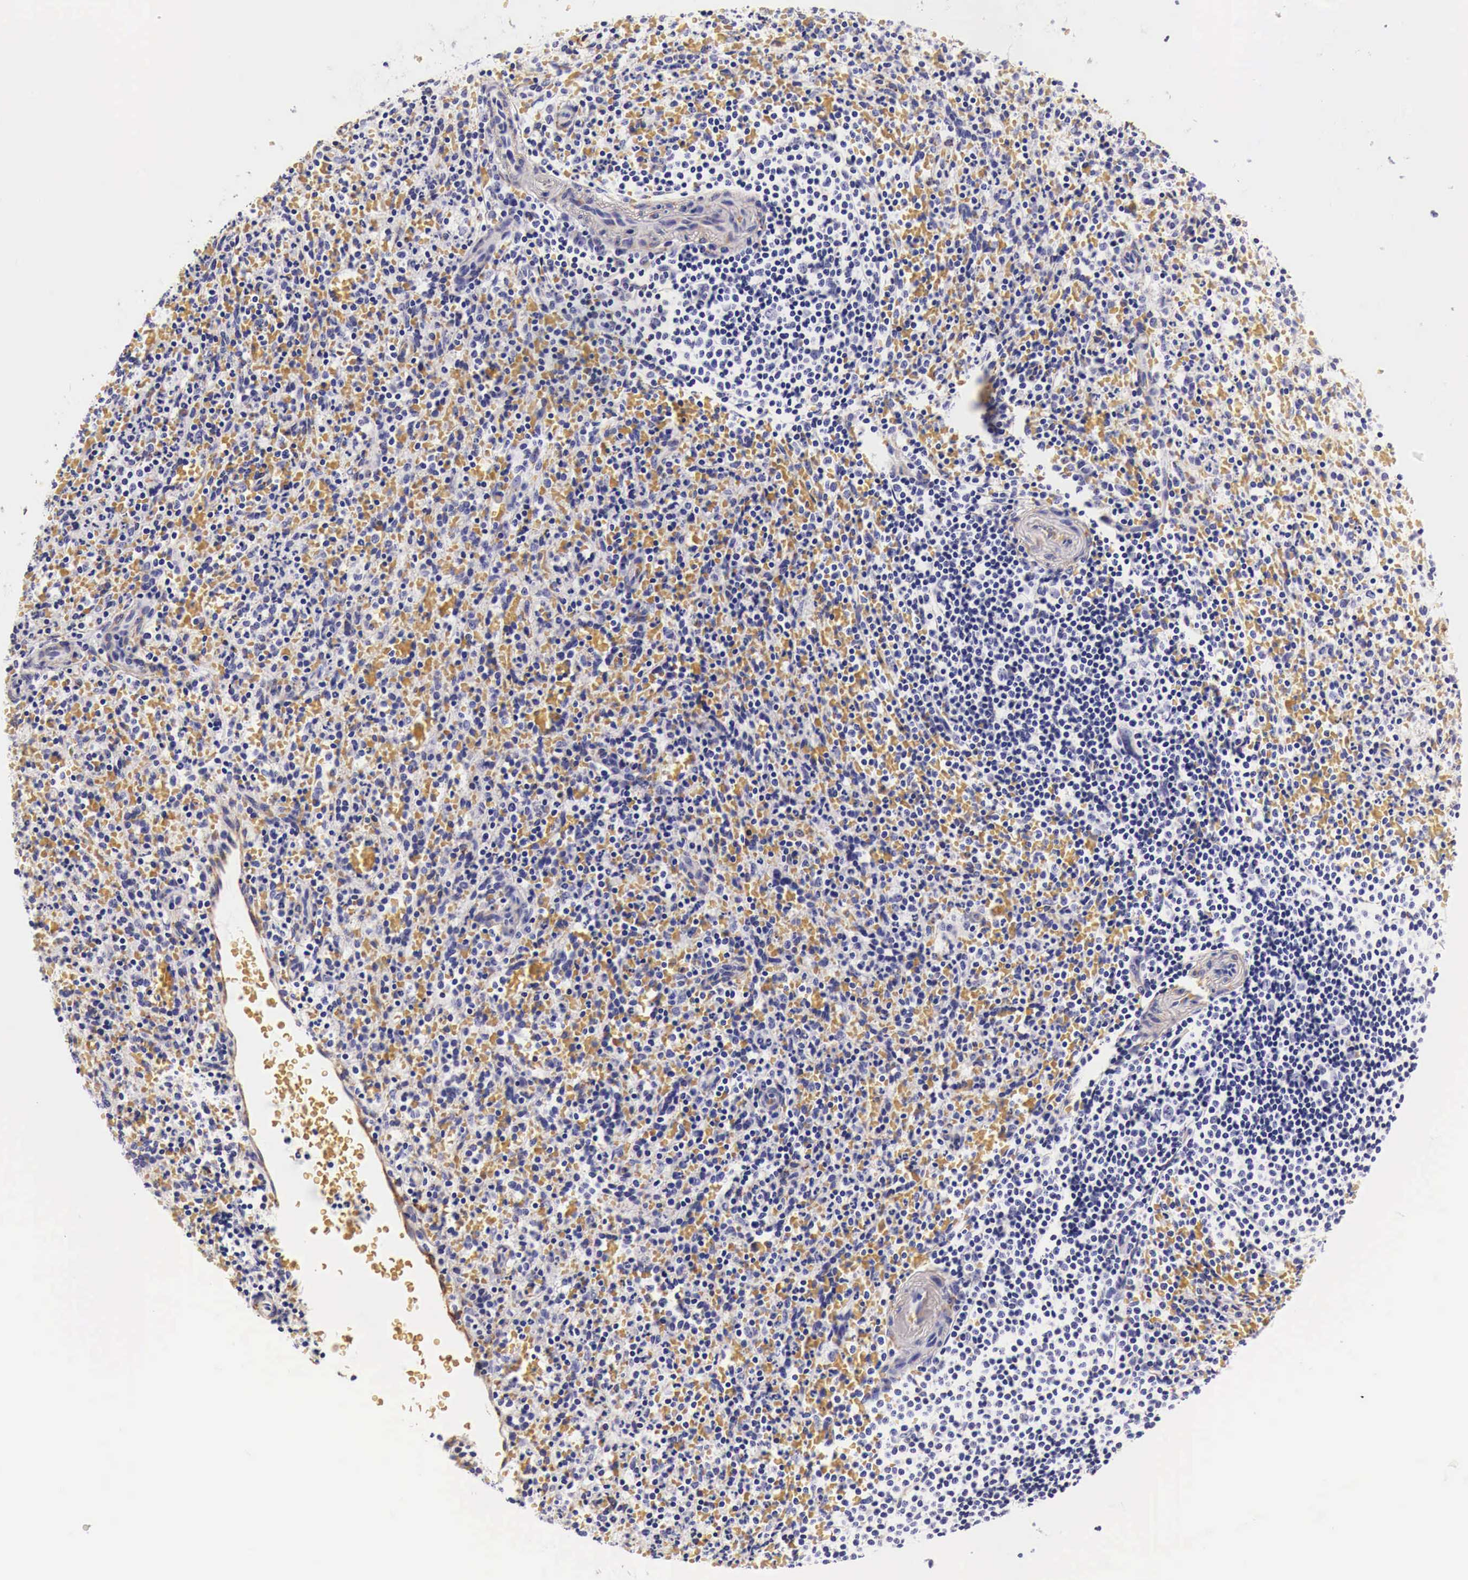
{"staining": {"intensity": "negative", "quantity": "none", "location": "none"}, "tissue": "spleen", "cell_type": "Cells in red pulp", "image_type": "normal", "snomed": [{"axis": "morphology", "description": "Normal tissue, NOS"}, {"axis": "topography", "description": "Spleen"}], "caption": "There is no significant expression in cells in red pulp of spleen. (Brightfield microscopy of DAB IHC at high magnification).", "gene": "LAMB2", "patient": {"sex": "female", "age": 21}}